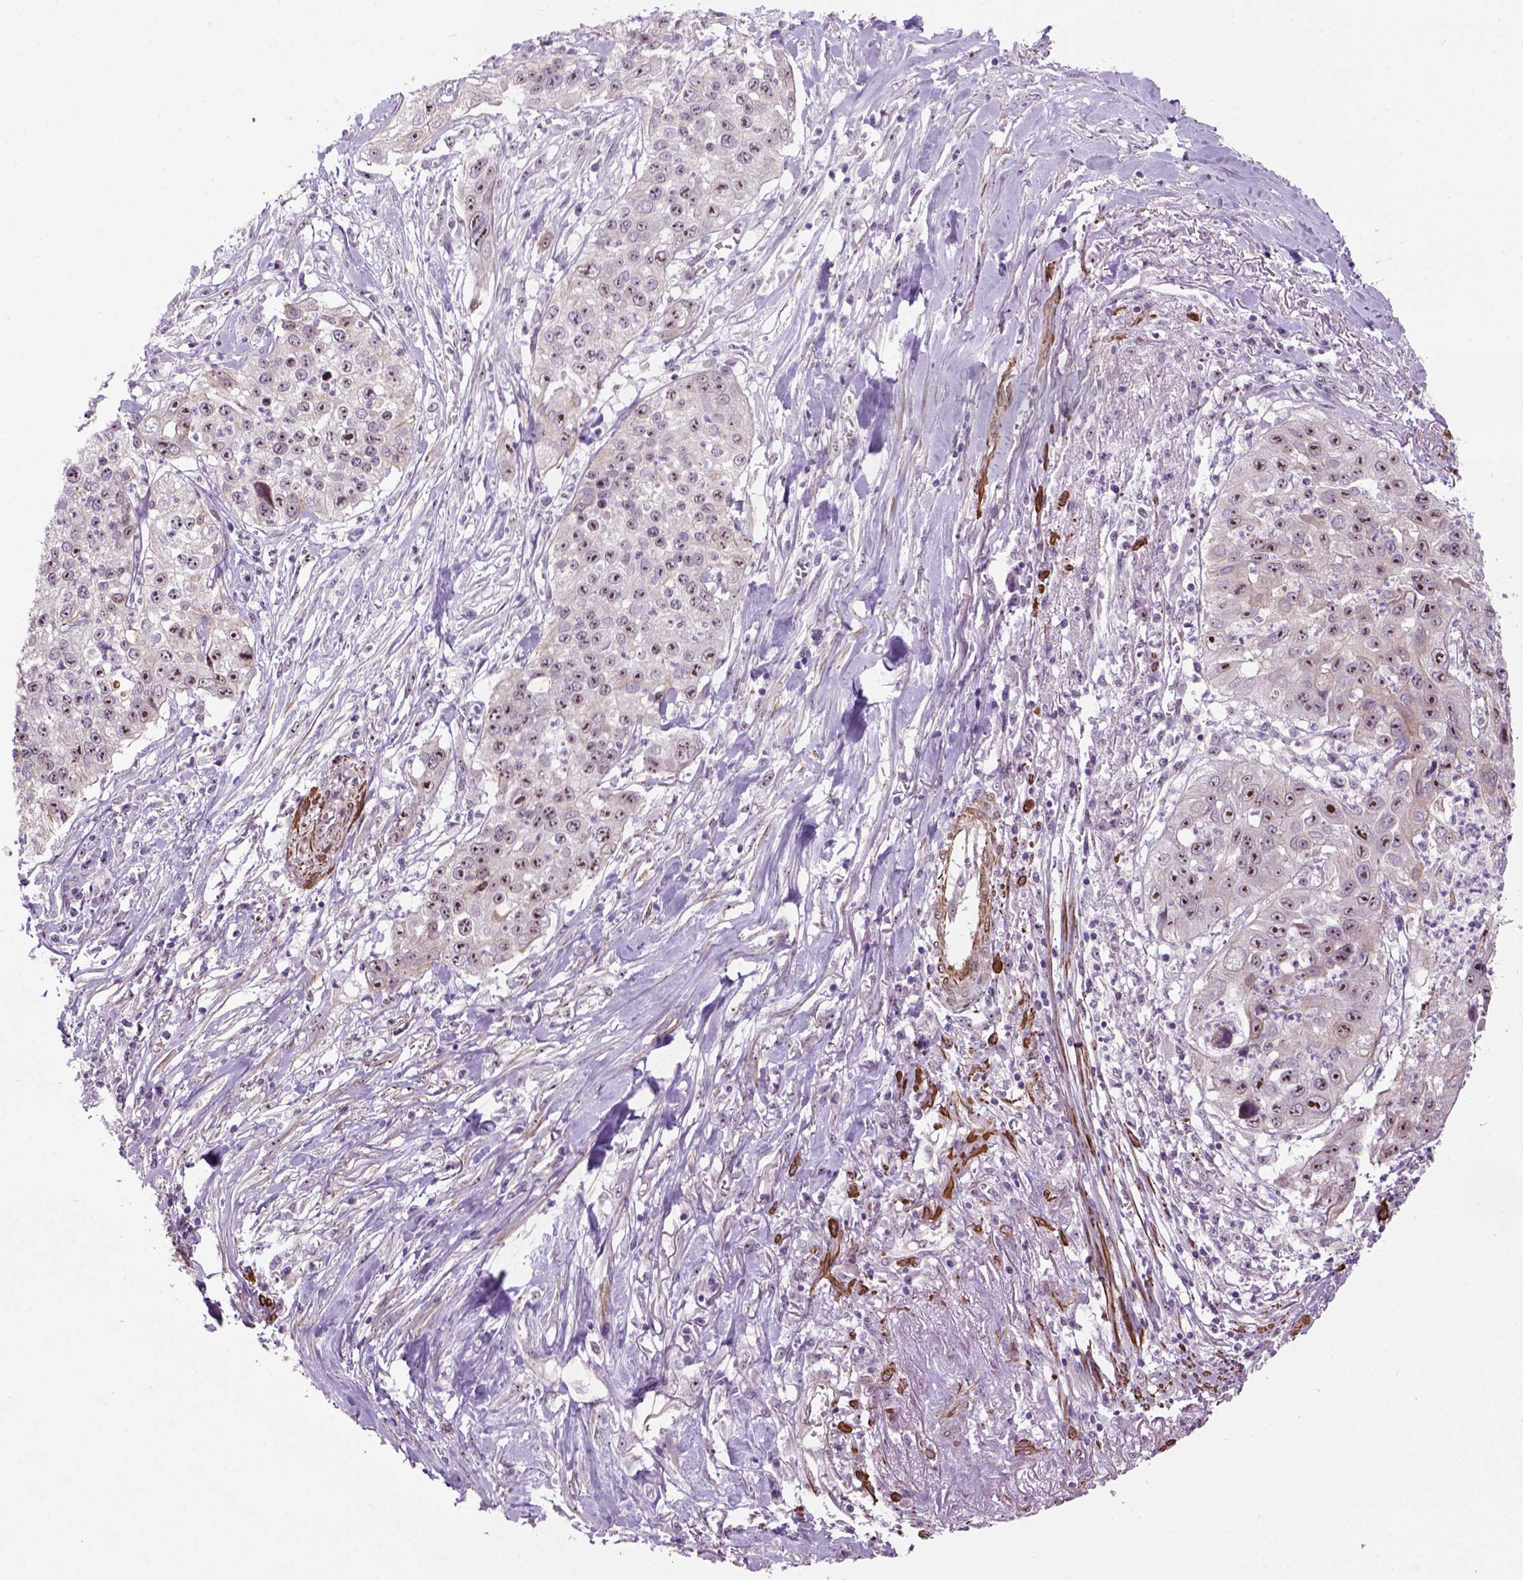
{"staining": {"intensity": "moderate", "quantity": ">75%", "location": "nuclear"}, "tissue": "lung cancer", "cell_type": "Tumor cells", "image_type": "cancer", "snomed": [{"axis": "morphology", "description": "Squamous cell carcinoma, NOS"}, {"axis": "morphology", "description": "Squamous cell carcinoma, metastatic, NOS"}, {"axis": "topography", "description": "Lung"}, {"axis": "topography", "description": "Pleura, NOS"}], "caption": "A high-resolution image shows IHC staining of lung cancer (metastatic squamous cell carcinoma), which reveals moderate nuclear positivity in approximately >75% of tumor cells.", "gene": "RRS1", "patient": {"sex": "male", "age": 72}}